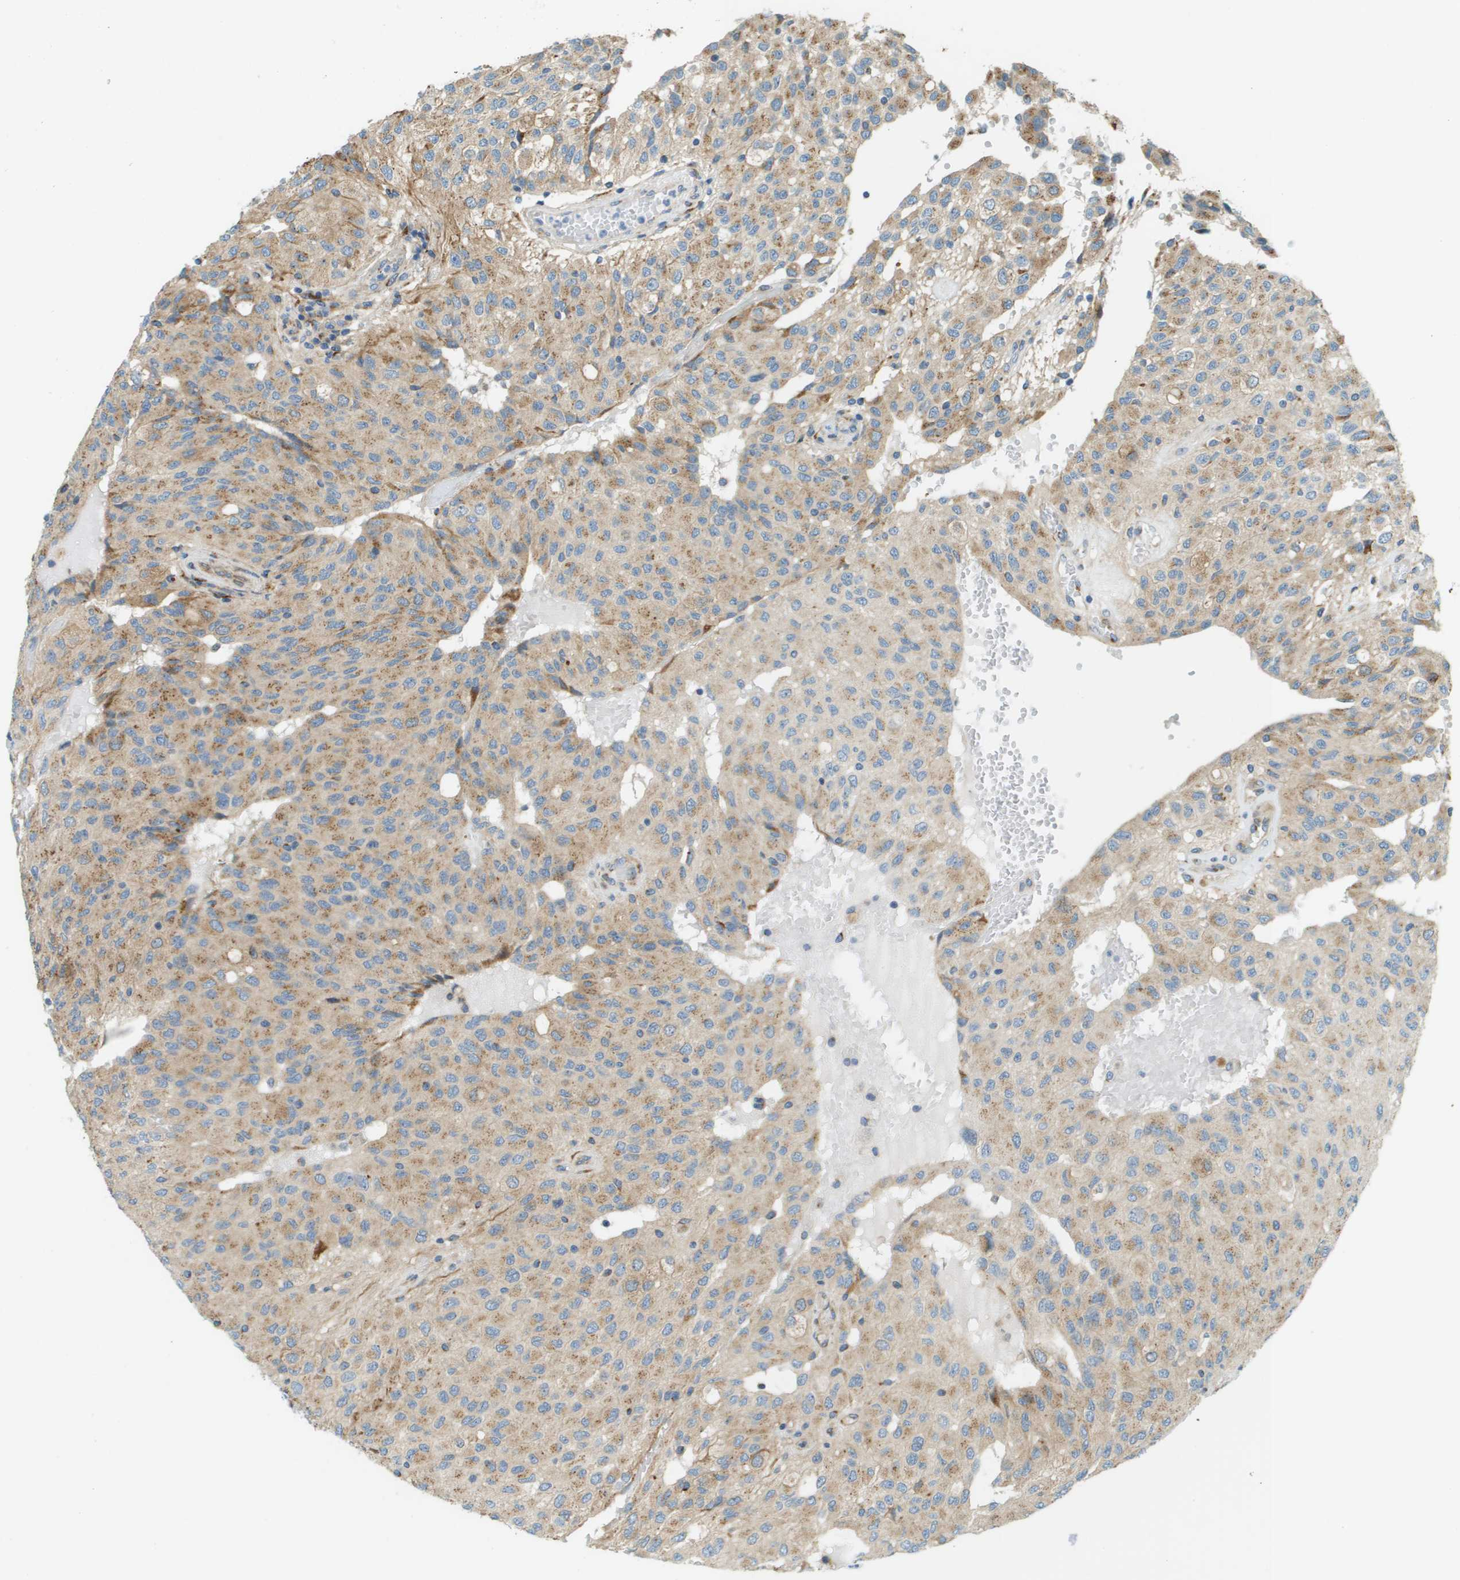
{"staining": {"intensity": "moderate", "quantity": ">75%", "location": "cytoplasmic/membranous"}, "tissue": "glioma", "cell_type": "Tumor cells", "image_type": "cancer", "snomed": [{"axis": "morphology", "description": "Glioma, malignant, High grade"}, {"axis": "topography", "description": "Brain"}], "caption": "Protein staining of glioma tissue demonstrates moderate cytoplasmic/membranous positivity in about >75% of tumor cells.", "gene": "ACBD3", "patient": {"sex": "male", "age": 32}}